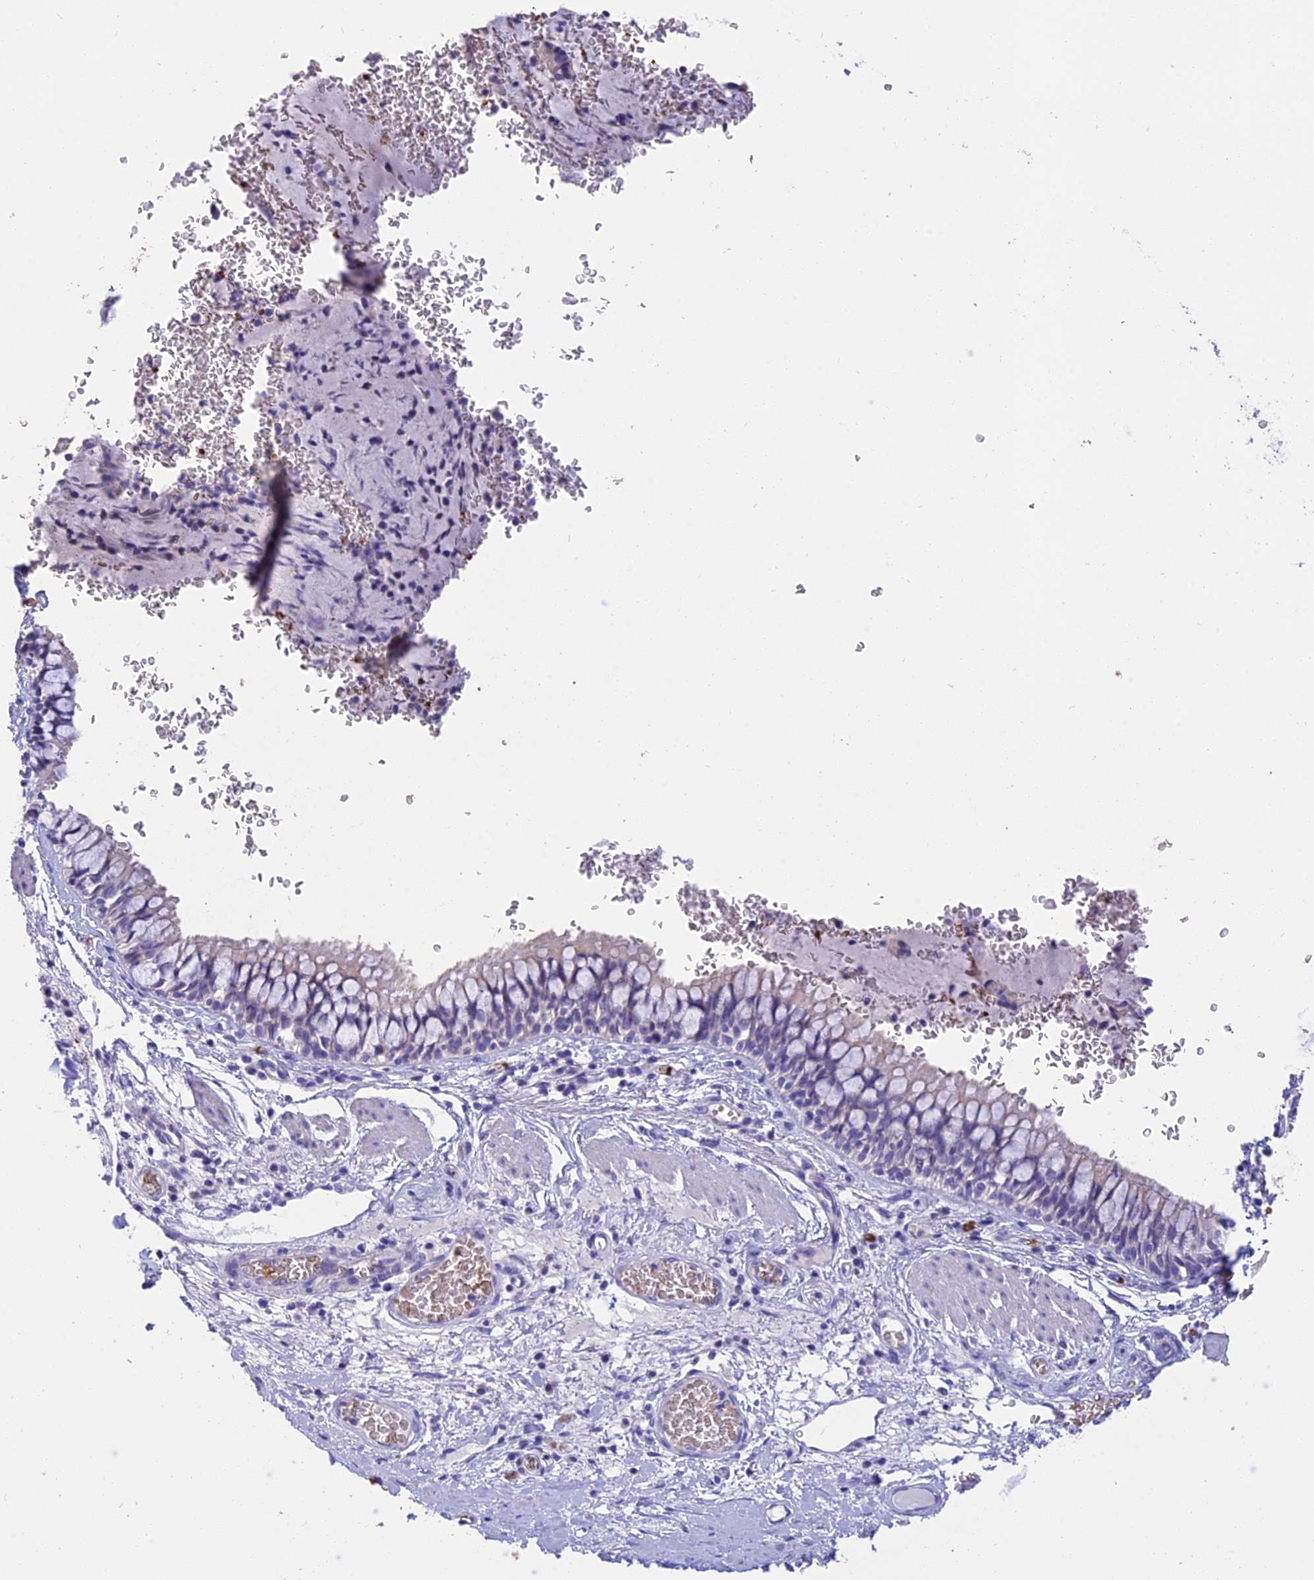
{"staining": {"intensity": "negative", "quantity": "none", "location": "none"}, "tissue": "bronchus", "cell_type": "Respiratory epithelial cells", "image_type": "normal", "snomed": [{"axis": "morphology", "description": "Normal tissue, NOS"}, {"axis": "topography", "description": "Cartilage tissue"}, {"axis": "topography", "description": "Bronchus"}], "caption": "Respiratory epithelial cells are negative for protein expression in benign human bronchus. (DAB (3,3'-diaminobenzidine) immunohistochemistry, high magnification).", "gene": "TNNC2", "patient": {"sex": "female", "age": 36}}